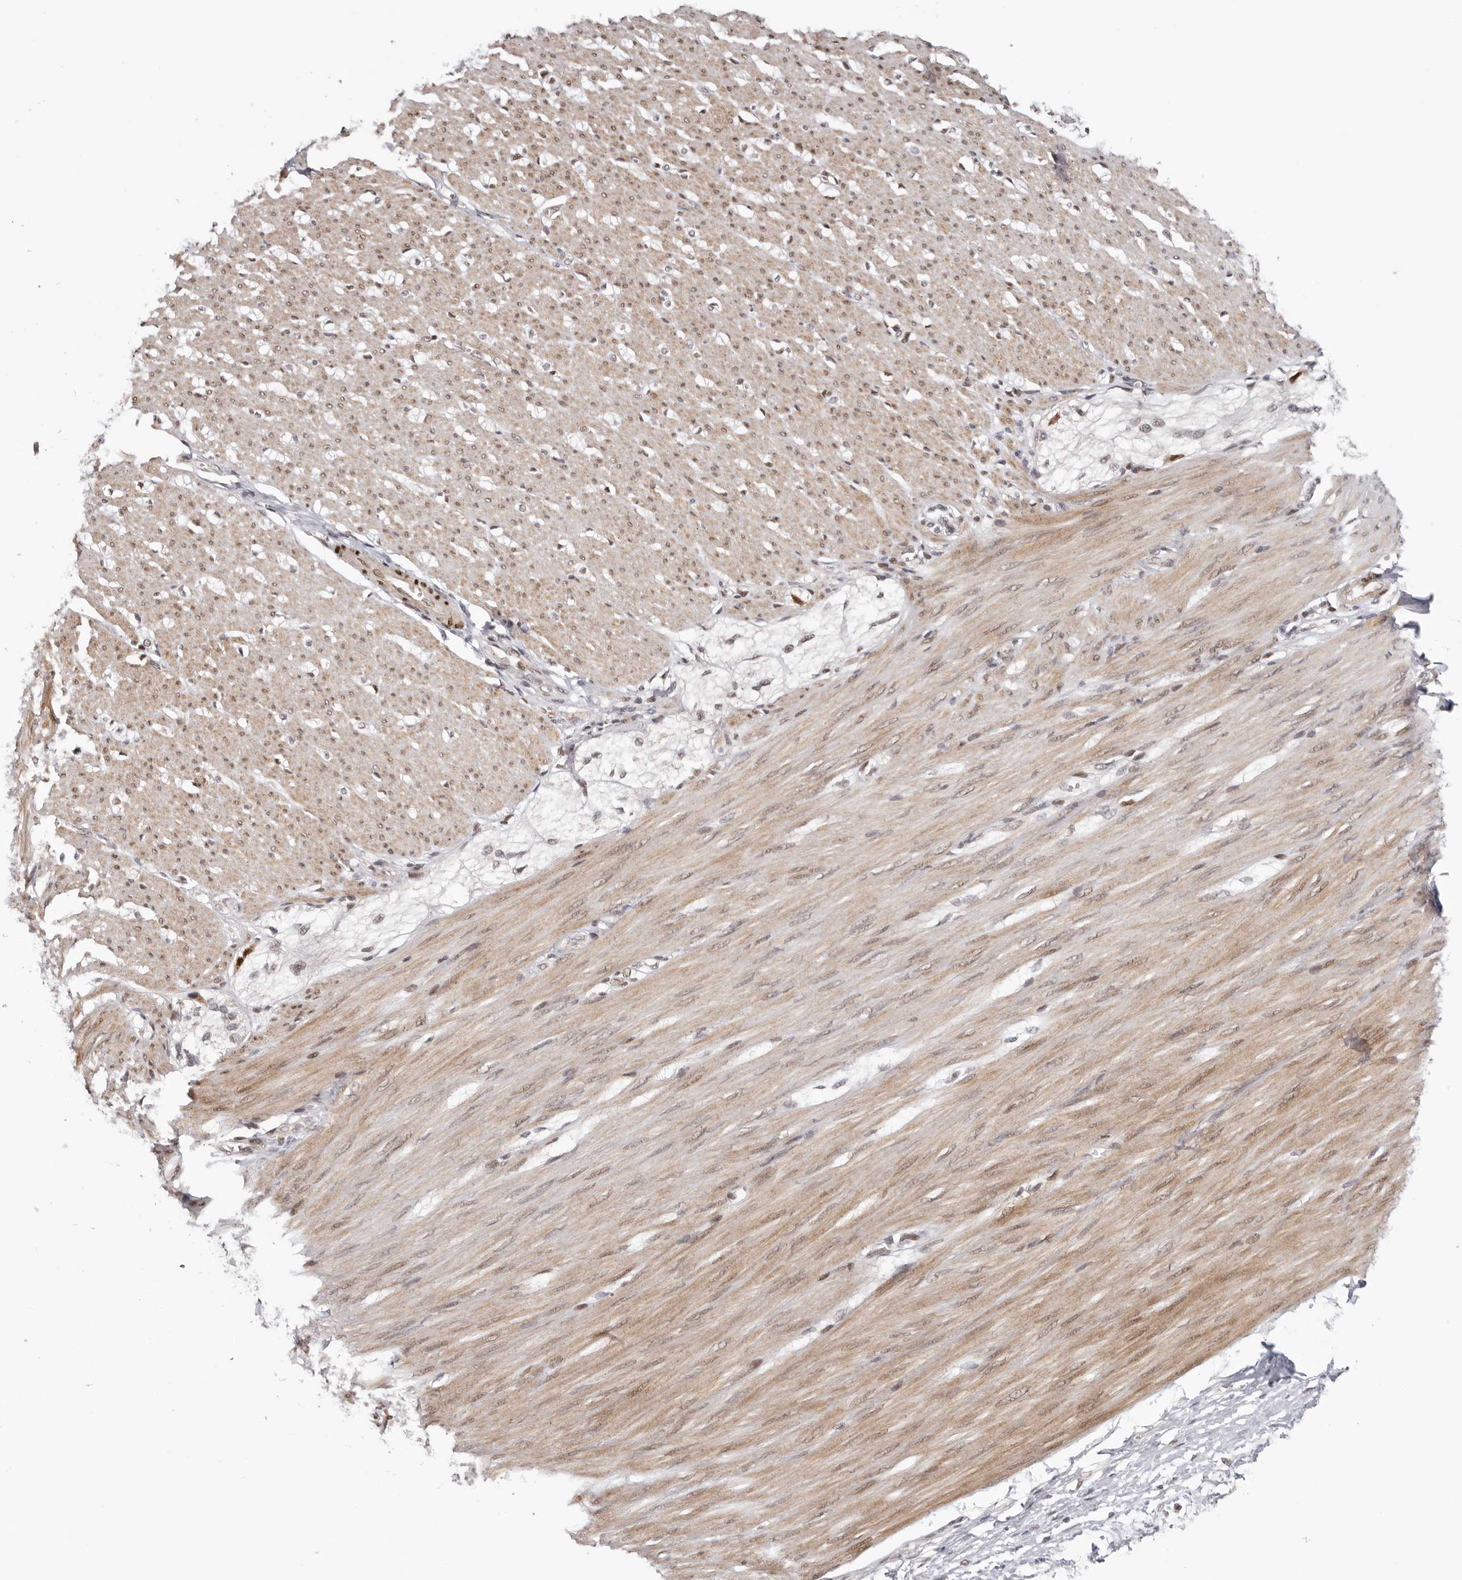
{"staining": {"intensity": "moderate", "quantity": ">75%", "location": "cytoplasmic/membranous,nuclear"}, "tissue": "smooth muscle", "cell_type": "Smooth muscle cells", "image_type": "normal", "snomed": [{"axis": "morphology", "description": "Normal tissue, NOS"}, {"axis": "morphology", "description": "Adenocarcinoma, NOS"}, {"axis": "topography", "description": "Colon"}, {"axis": "topography", "description": "Peripheral nerve tissue"}], "caption": "Benign smooth muscle was stained to show a protein in brown. There is medium levels of moderate cytoplasmic/membranous,nuclear positivity in about >75% of smooth muscle cells. (IHC, brightfield microscopy, high magnification).", "gene": "SMAD7", "patient": {"sex": "male", "age": 14}}